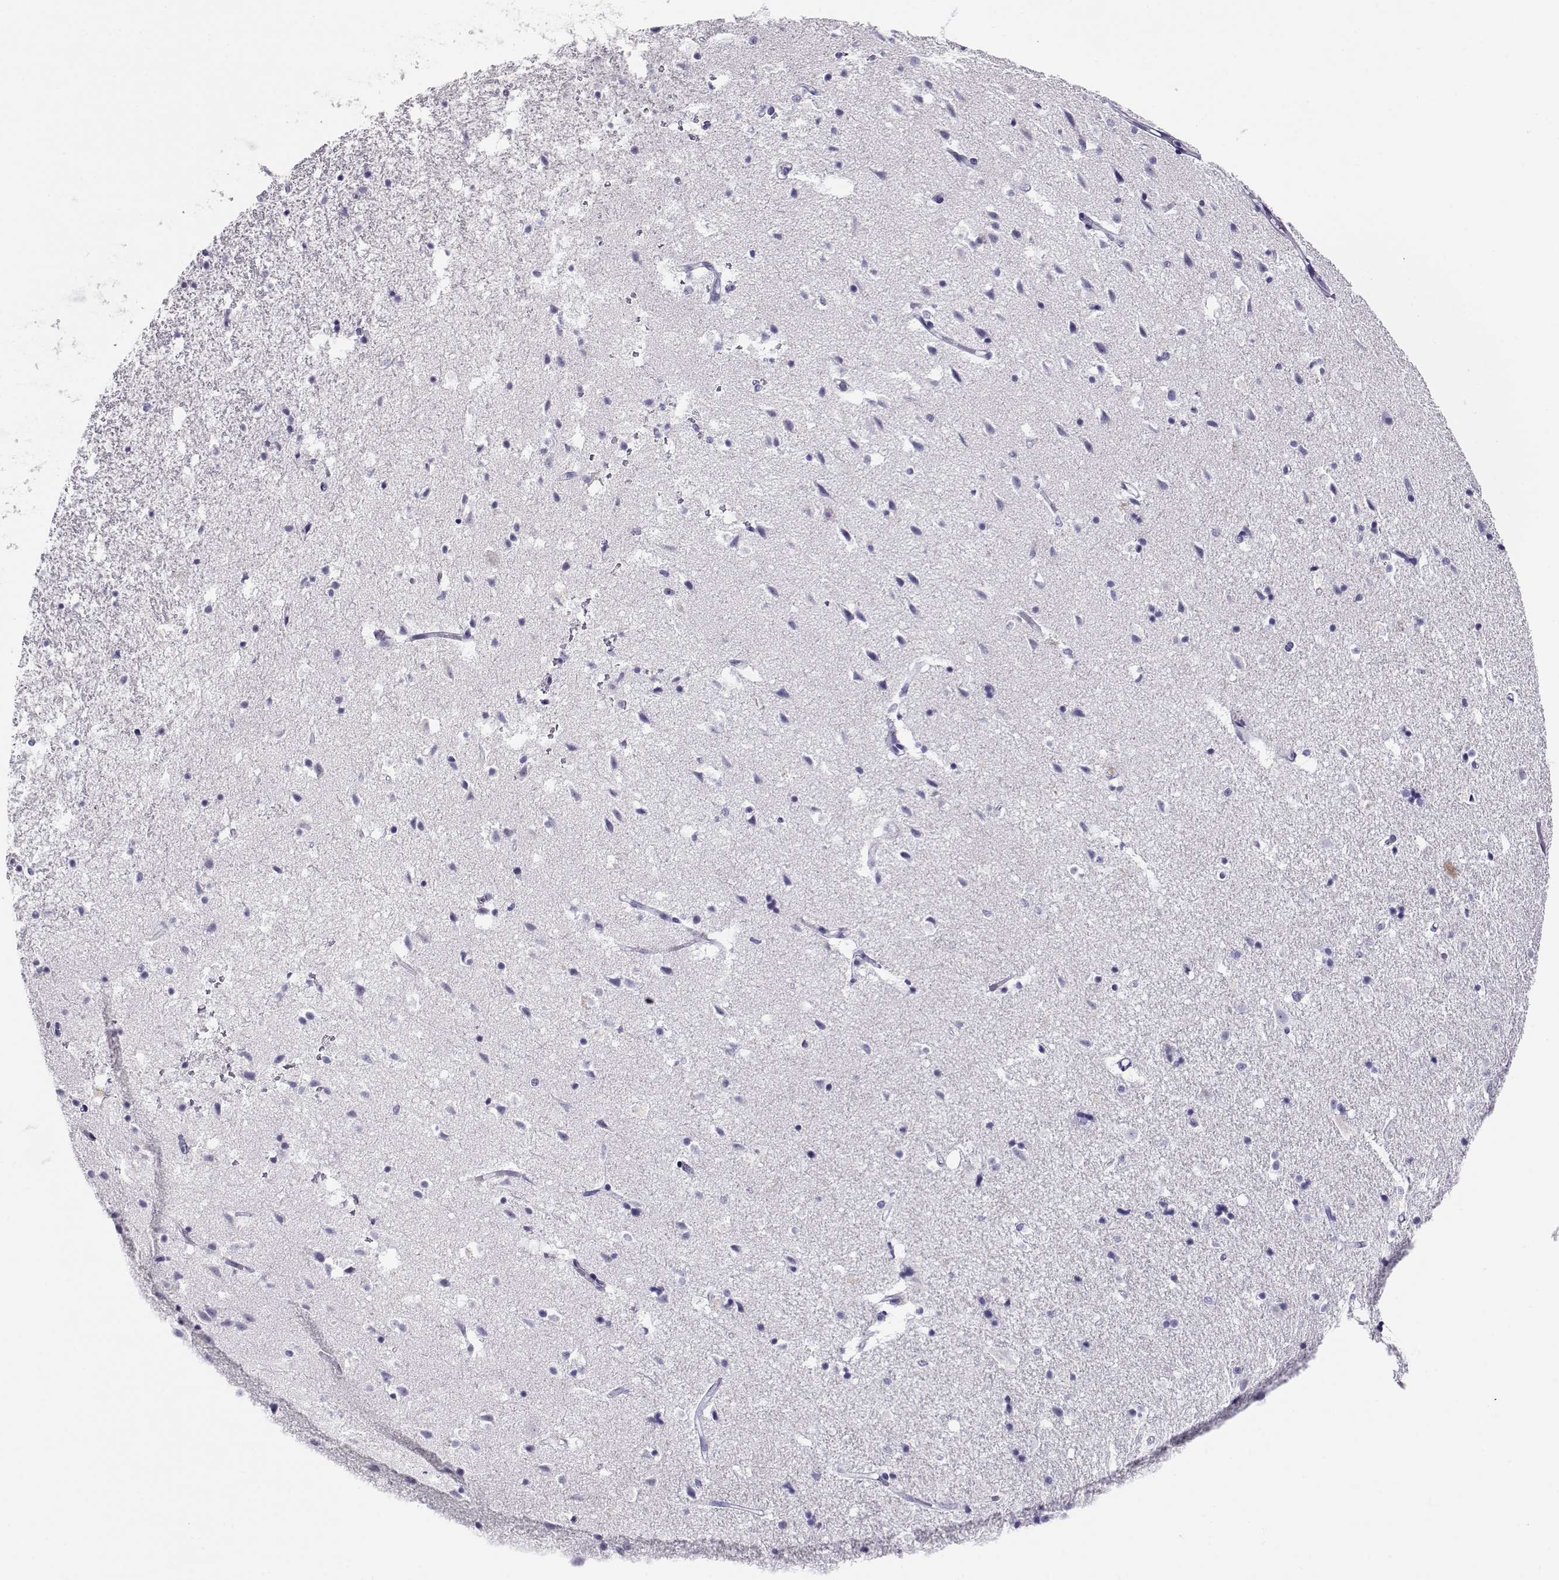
{"staining": {"intensity": "negative", "quantity": "none", "location": "none"}, "tissue": "hippocampus", "cell_type": "Glial cells", "image_type": "normal", "snomed": [{"axis": "morphology", "description": "Normal tissue, NOS"}, {"axis": "topography", "description": "Hippocampus"}], "caption": "This is a micrograph of immunohistochemistry (IHC) staining of normal hippocampus, which shows no expression in glial cells. (DAB (3,3'-diaminobenzidine) immunohistochemistry (IHC) visualized using brightfield microscopy, high magnification).", "gene": "RHOXF2B", "patient": {"sex": "male", "age": 49}}